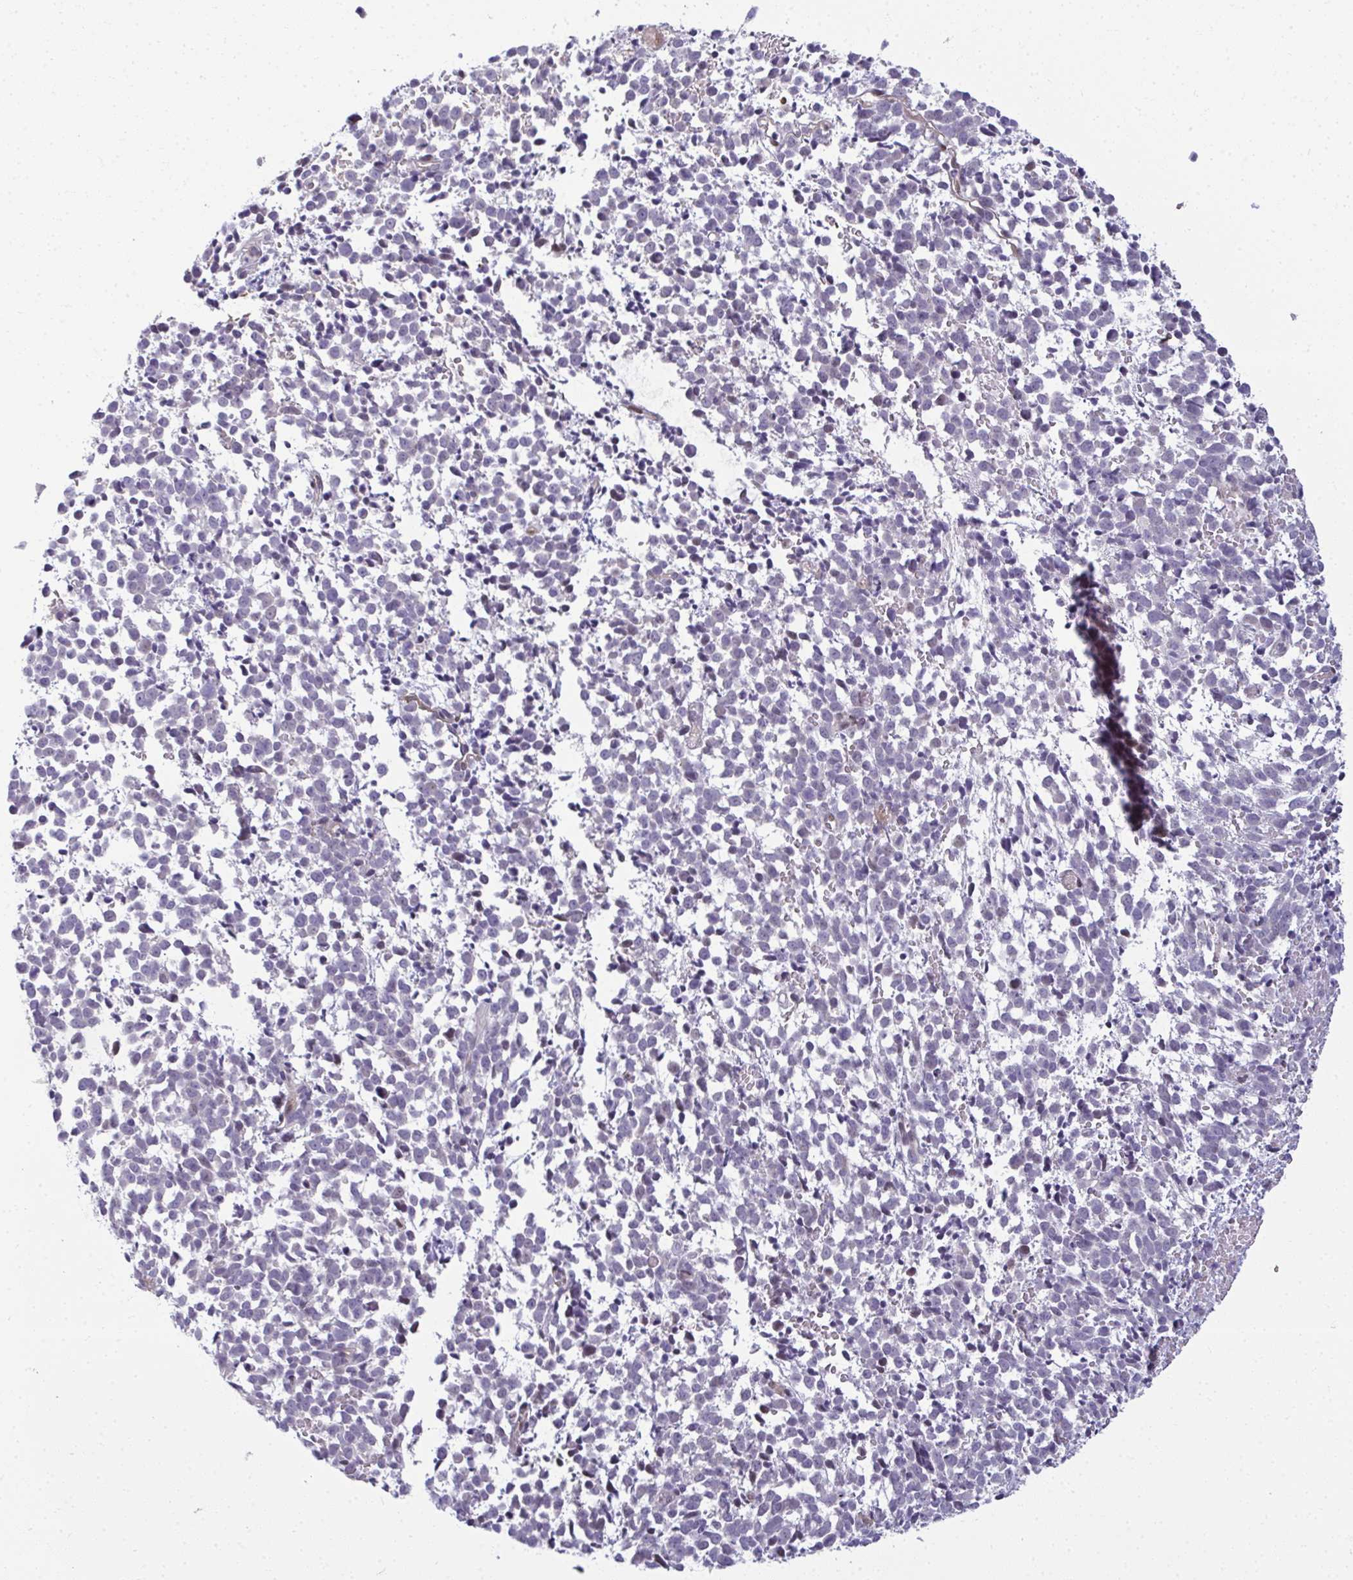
{"staining": {"intensity": "negative", "quantity": "none", "location": "none"}, "tissue": "melanoma", "cell_type": "Tumor cells", "image_type": "cancer", "snomed": [{"axis": "morphology", "description": "Malignant melanoma, NOS"}, {"axis": "topography", "description": "Skin"}], "caption": "Human melanoma stained for a protein using immunohistochemistry (IHC) displays no expression in tumor cells.", "gene": "ODF1", "patient": {"sex": "female", "age": 70}}